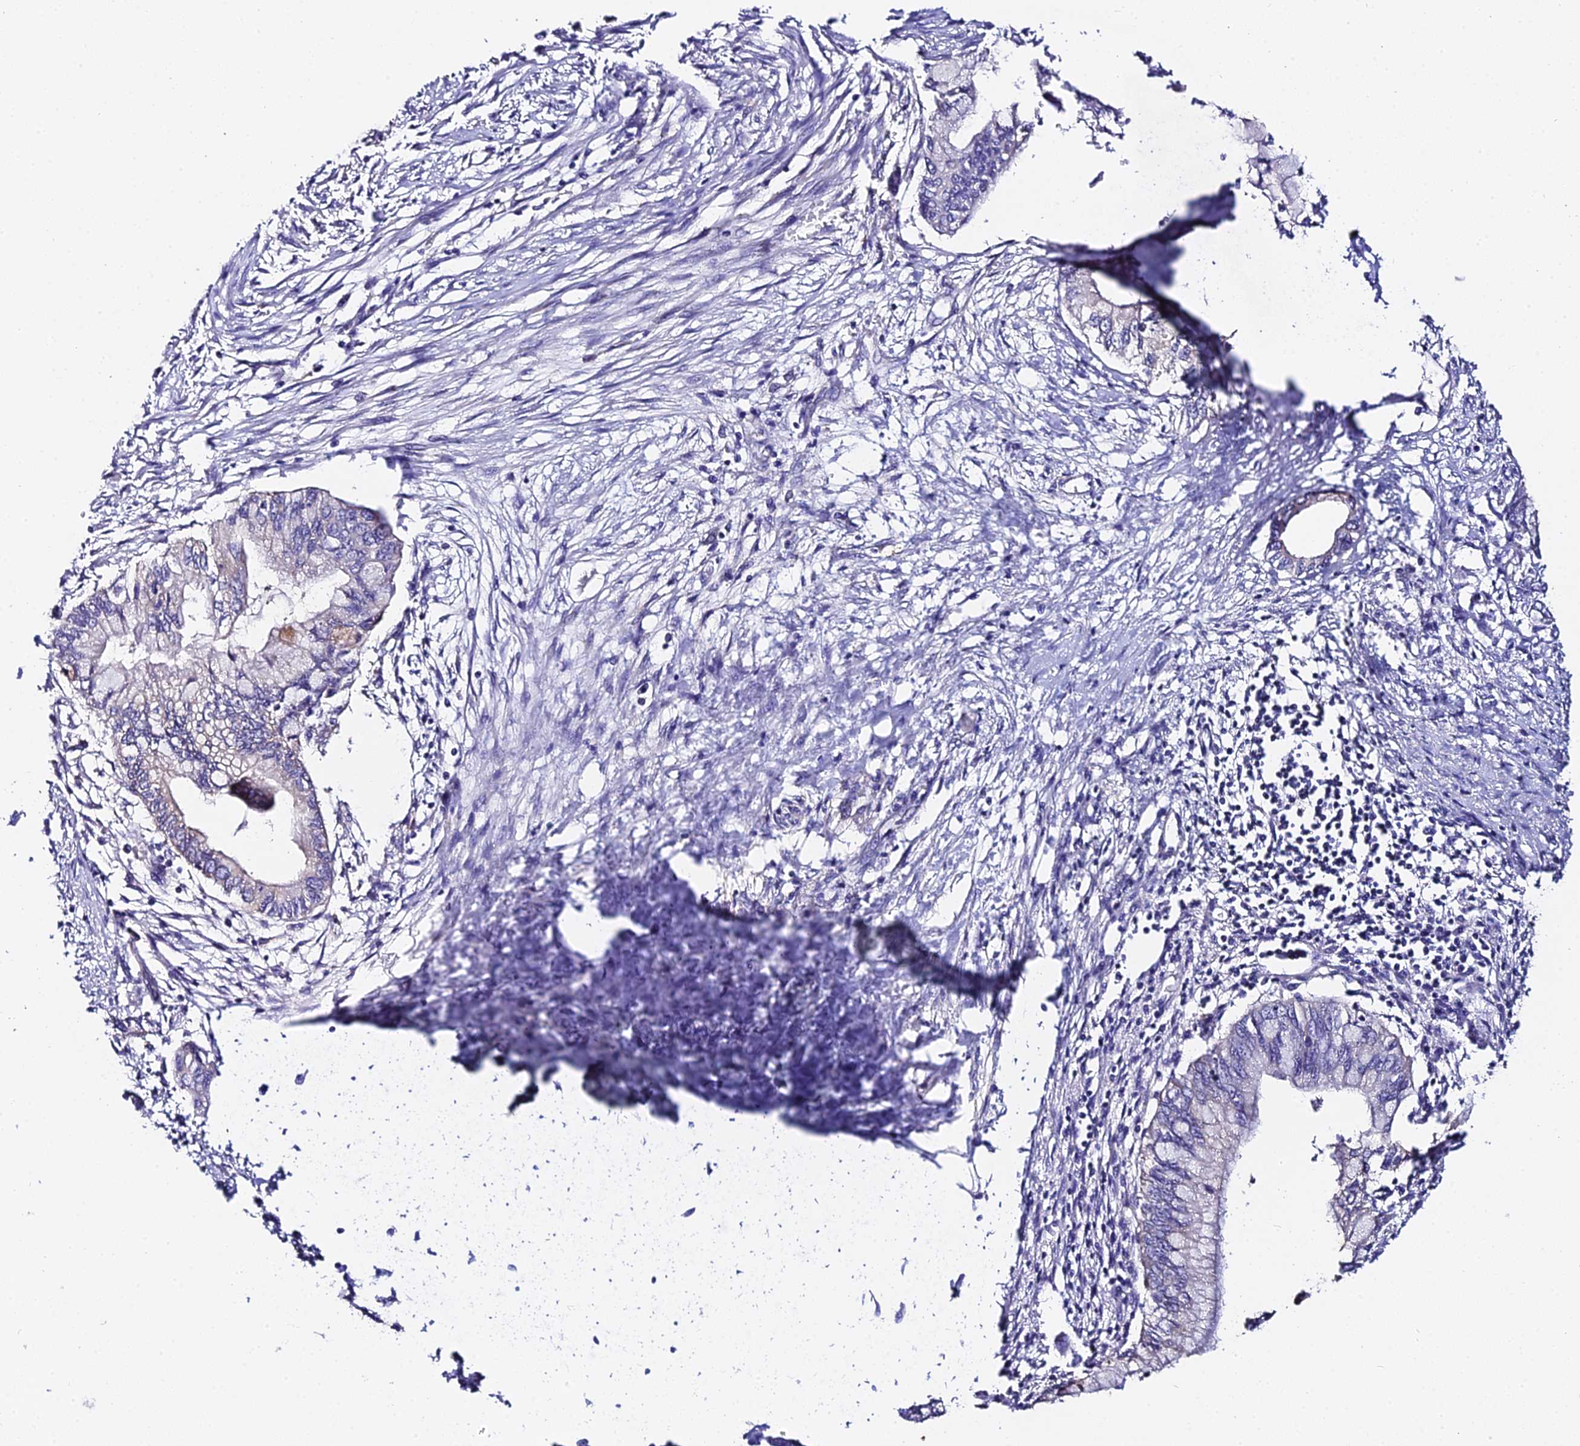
{"staining": {"intensity": "negative", "quantity": "none", "location": "none"}, "tissue": "pancreatic cancer", "cell_type": "Tumor cells", "image_type": "cancer", "snomed": [{"axis": "morphology", "description": "Adenocarcinoma, NOS"}, {"axis": "topography", "description": "Pancreas"}], "caption": "IHC of adenocarcinoma (pancreatic) displays no positivity in tumor cells.", "gene": "ZBED8", "patient": {"sex": "male", "age": 48}}